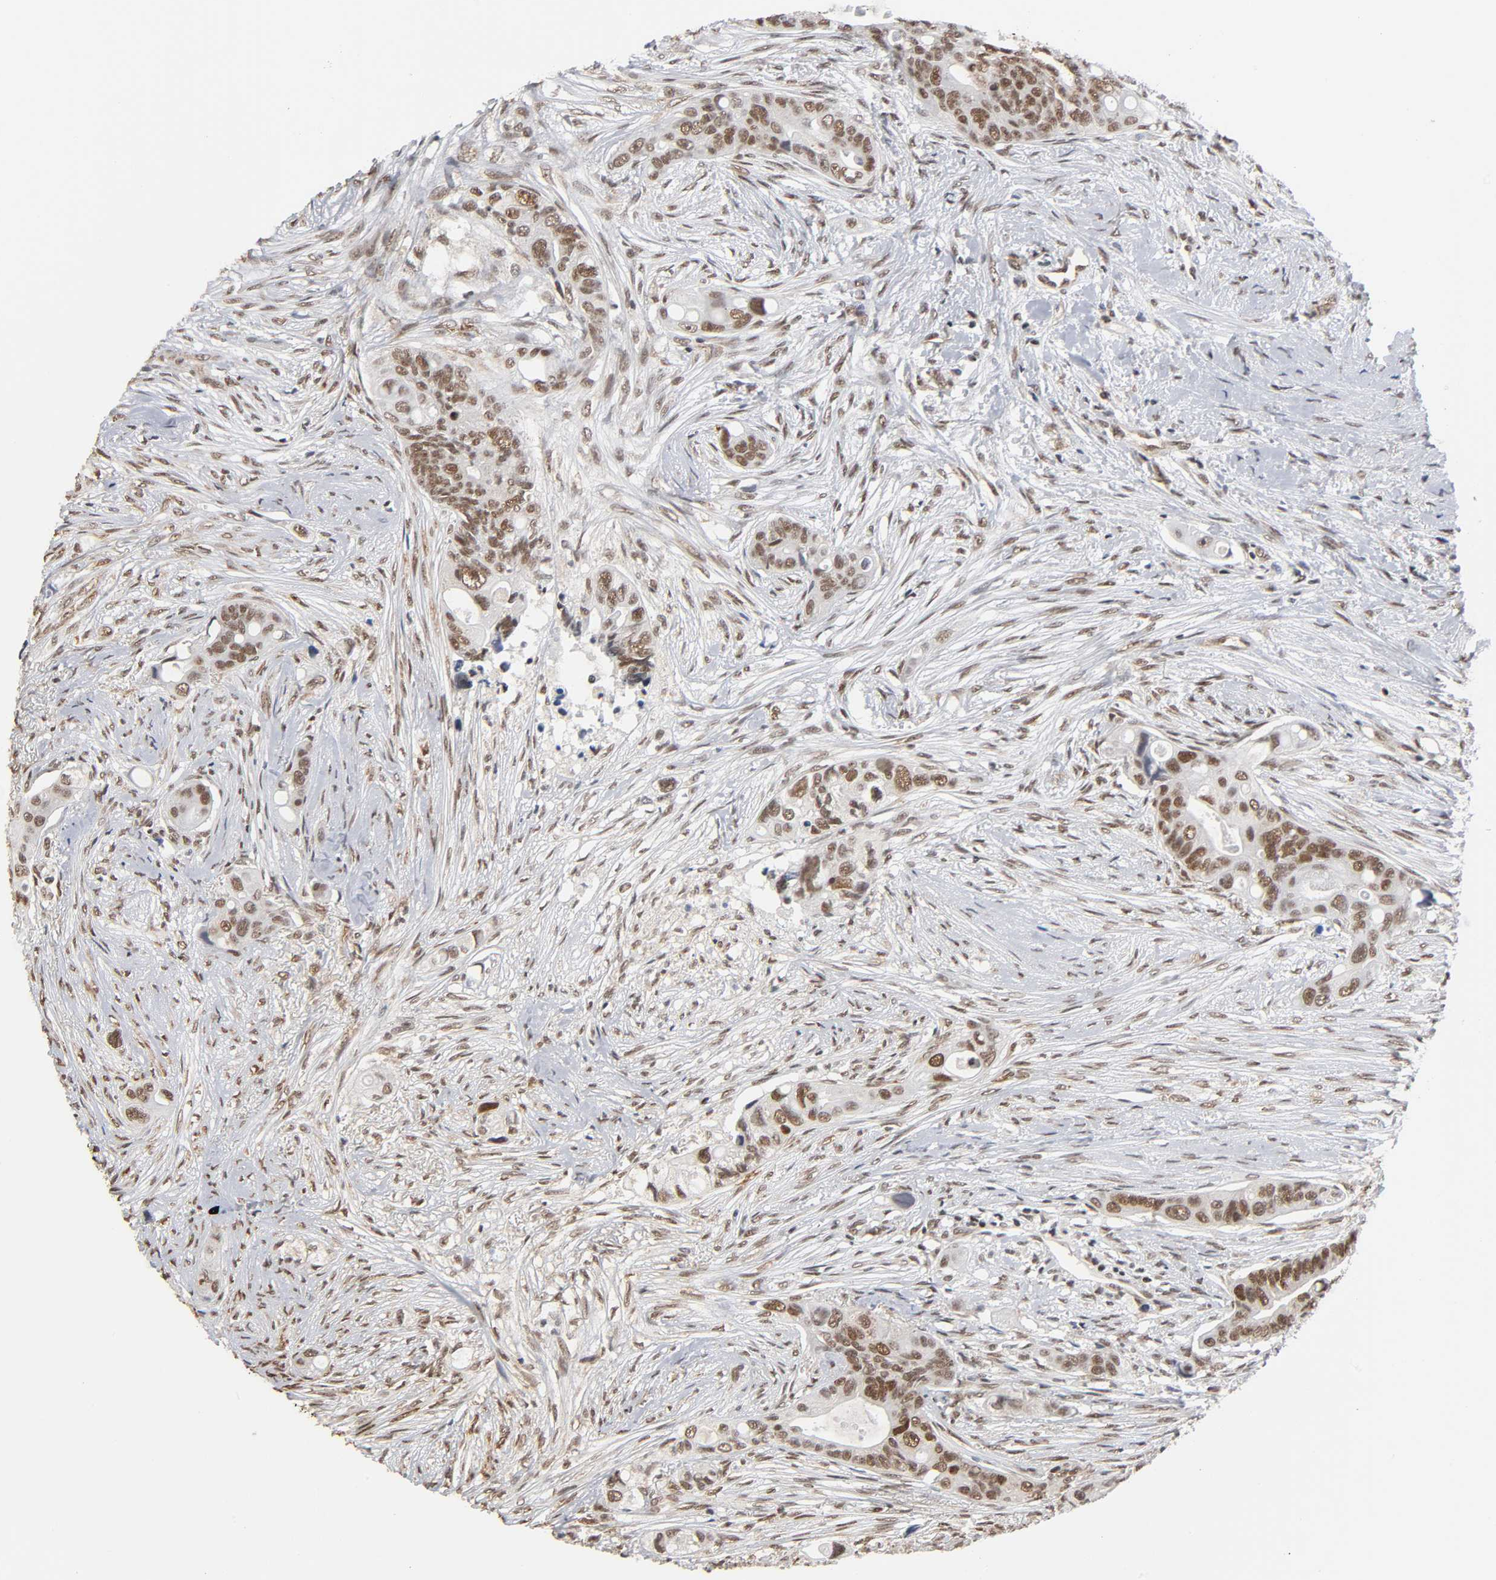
{"staining": {"intensity": "moderate", "quantity": ">75%", "location": "cytoplasmic/membranous,nuclear"}, "tissue": "colorectal cancer", "cell_type": "Tumor cells", "image_type": "cancer", "snomed": [{"axis": "morphology", "description": "Adenocarcinoma, NOS"}, {"axis": "topography", "description": "Colon"}], "caption": "IHC of colorectal adenocarcinoma demonstrates medium levels of moderate cytoplasmic/membranous and nuclear expression in about >75% of tumor cells. The staining is performed using DAB (3,3'-diaminobenzidine) brown chromogen to label protein expression. The nuclei are counter-stained blue using hematoxylin.", "gene": "ZNF384", "patient": {"sex": "female", "age": 57}}